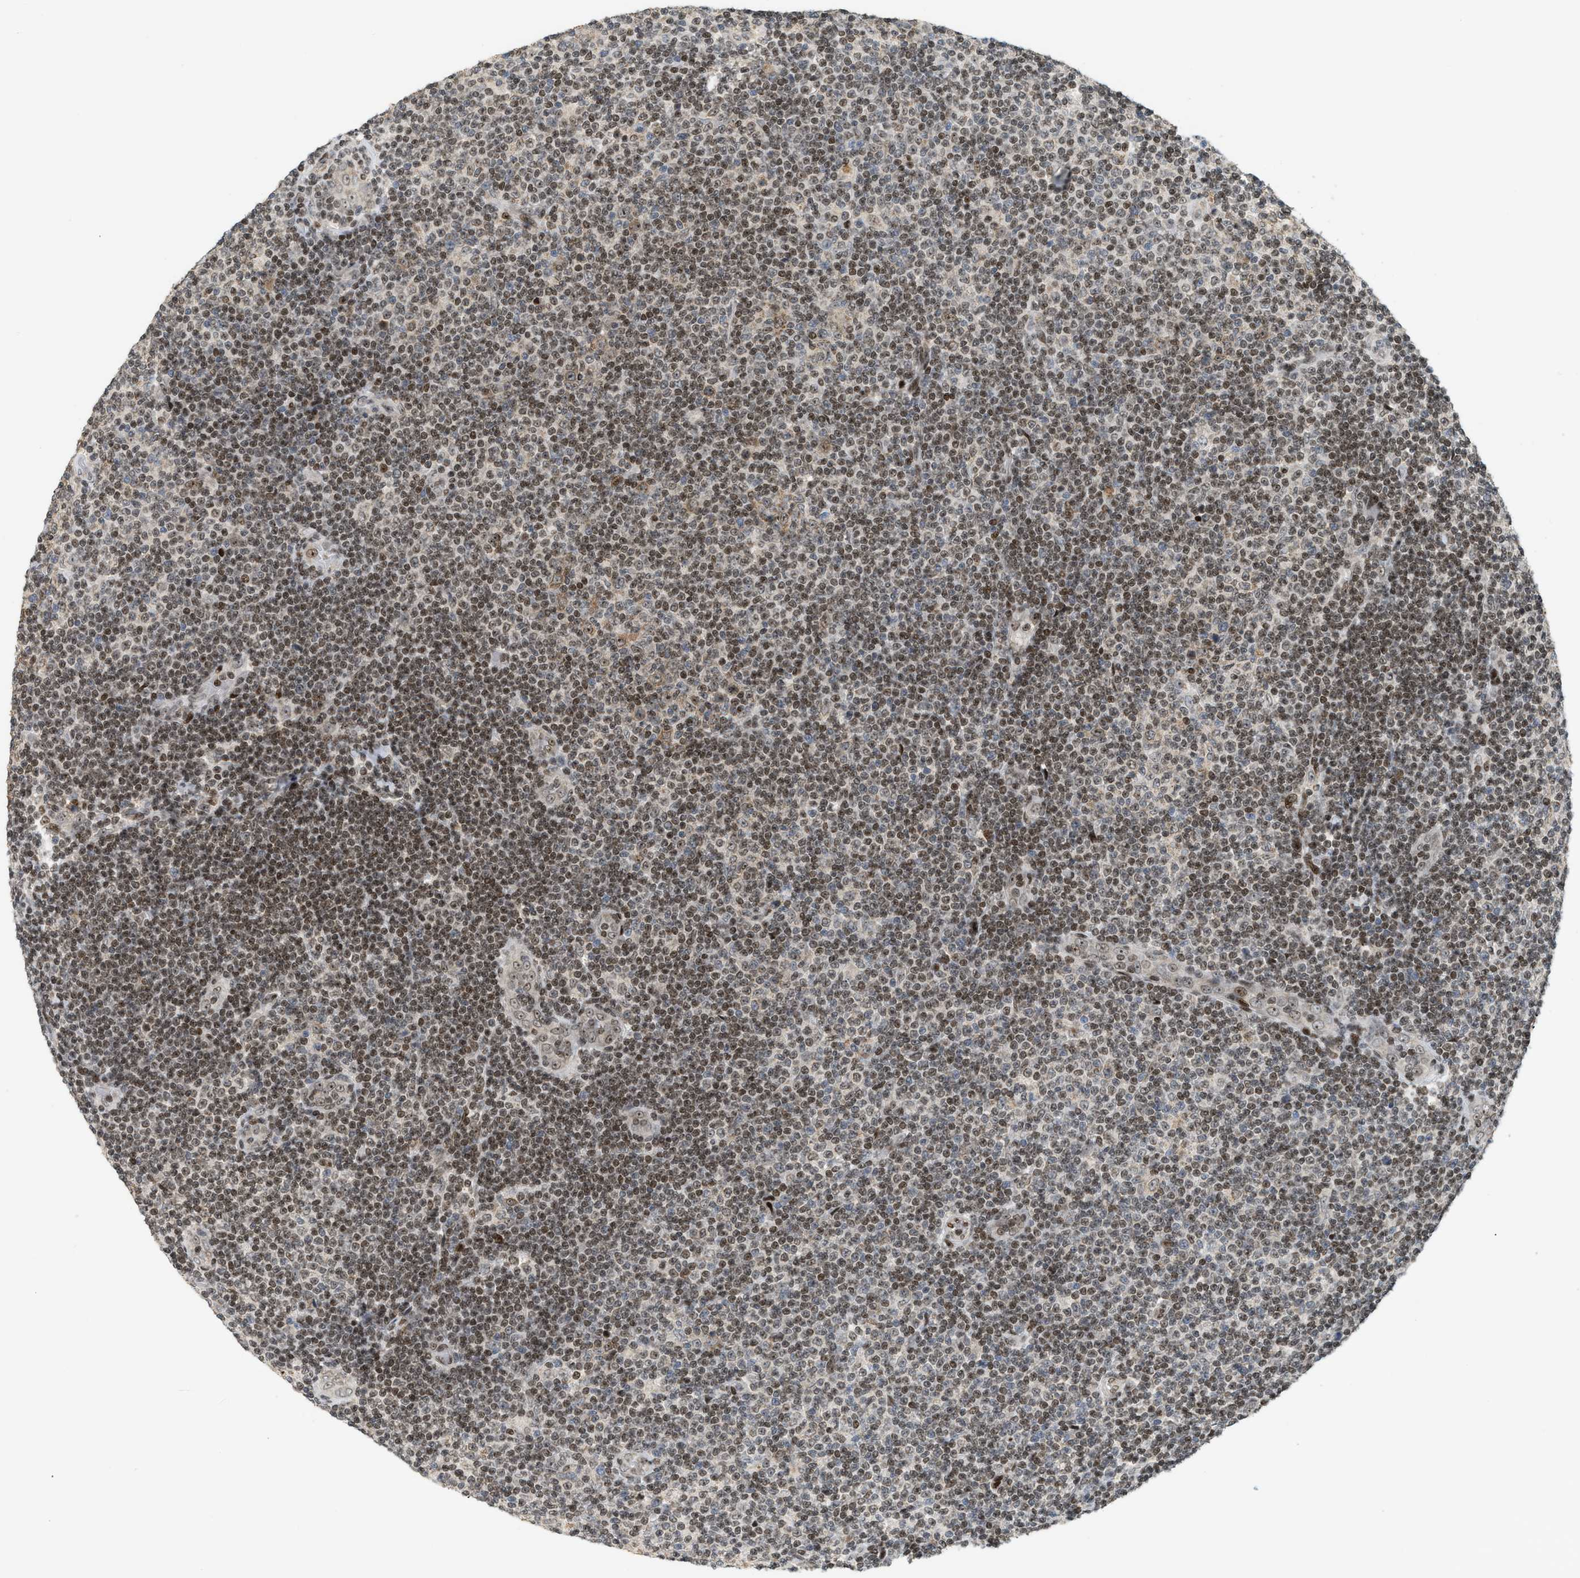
{"staining": {"intensity": "moderate", "quantity": ">75%", "location": "nuclear"}, "tissue": "lymphoma", "cell_type": "Tumor cells", "image_type": "cancer", "snomed": [{"axis": "morphology", "description": "Malignant lymphoma, non-Hodgkin's type, Low grade"}, {"axis": "topography", "description": "Lymph node"}], "caption": "Moderate nuclear staining for a protein is identified in approximately >75% of tumor cells of malignant lymphoma, non-Hodgkin's type (low-grade) using immunohistochemistry (IHC).", "gene": "ZNF22", "patient": {"sex": "male", "age": 83}}